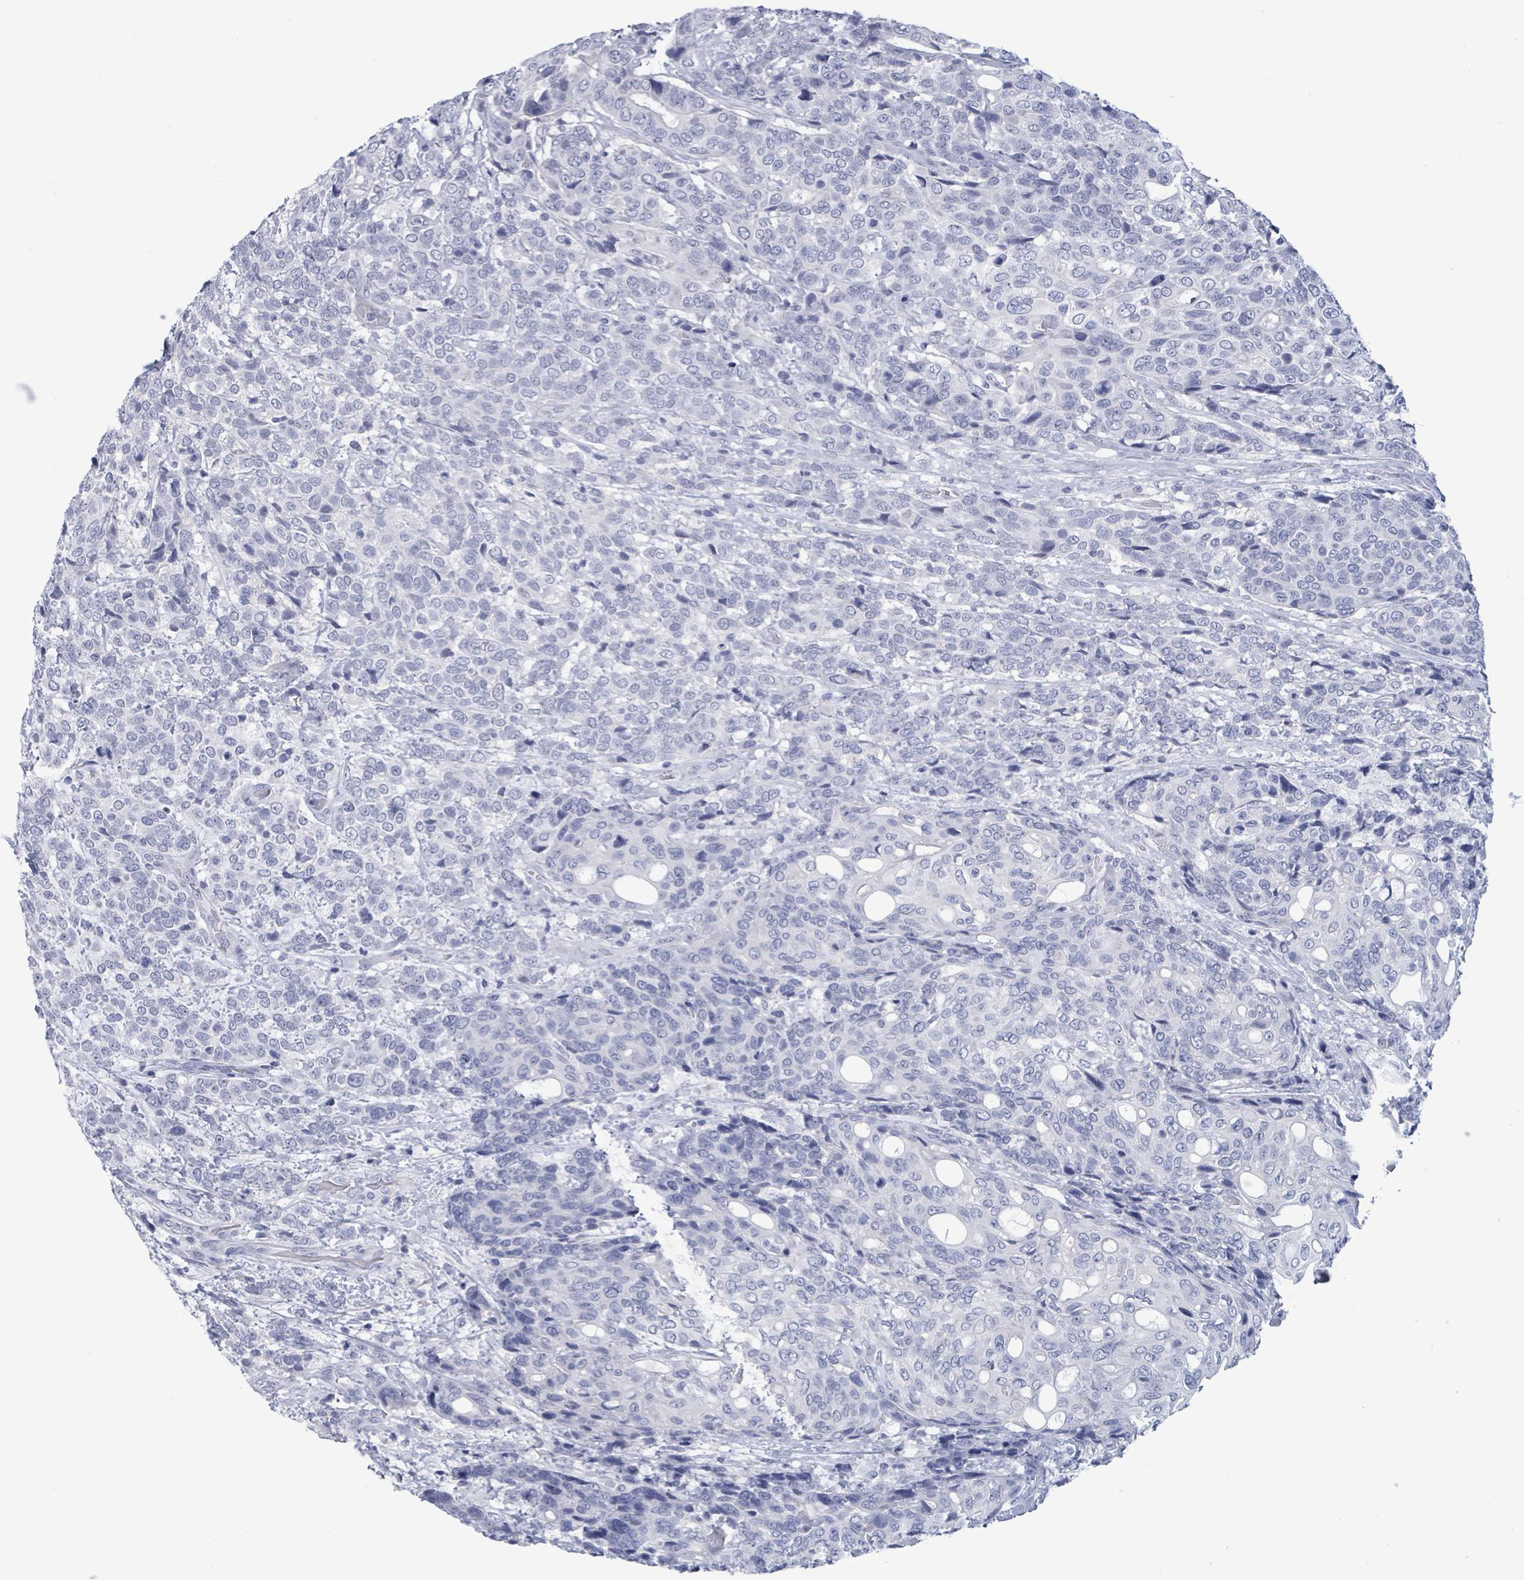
{"staining": {"intensity": "negative", "quantity": "none", "location": "none"}, "tissue": "urothelial cancer", "cell_type": "Tumor cells", "image_type": "cancer", "snomed": [{"axis": "morphology", "description": "Urothelial carcinoma, High grade"}, {"axis": "topography", "description": "Urinary bladder"}], "caption": "Tumor cells show no significant protein staining in urothelial cancer.", "gene": "NKX2-1", "patient": {"sex": "female", "age": 70}}